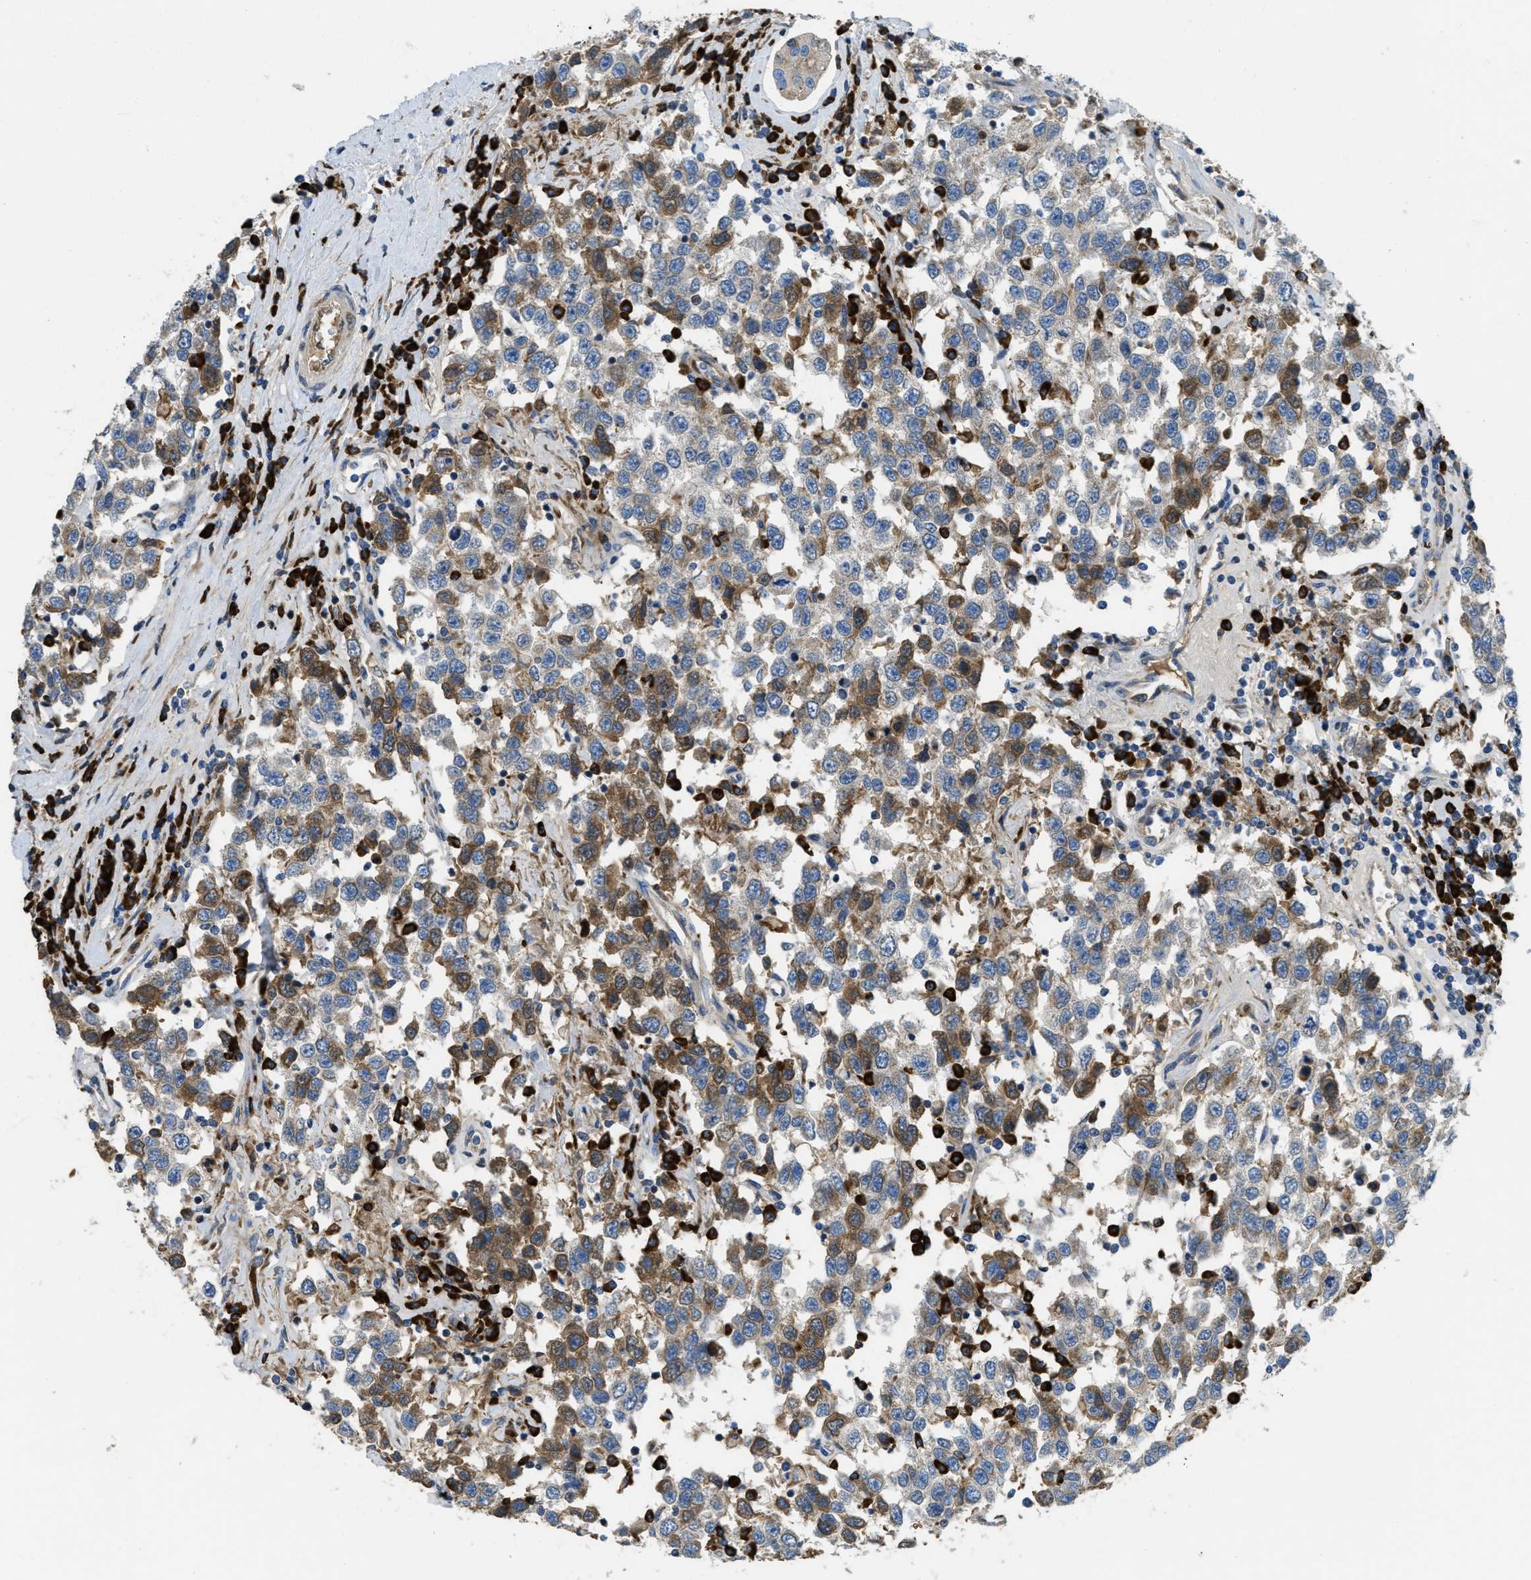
{"staining": {"intensity": "moderate", "quantity": "<25%", "location": "cytoplasmic/membranous"}, "tissue": "testis cancer", "cell_type": "Tumor cells", "image_type": "cancer", "snomed": [{"axis": "morphology", "description": "Seminoma, NOS"}, {"axis": "topography", "description": "Testis"}], "caption": "Immunohistochemistry staining of testis cancer, which shows low levels of moderate cytoplasmic/membranous expression in about <25% of tumor cells indicating moderate cytoplasmic/membranous protein expression. The staining was performed using DAB (brown) for protein detection and nuclei were counterstained in hematoxylin (blue).", "gene": "SSR1", "patient": {"sex": "male", "age": 41}}